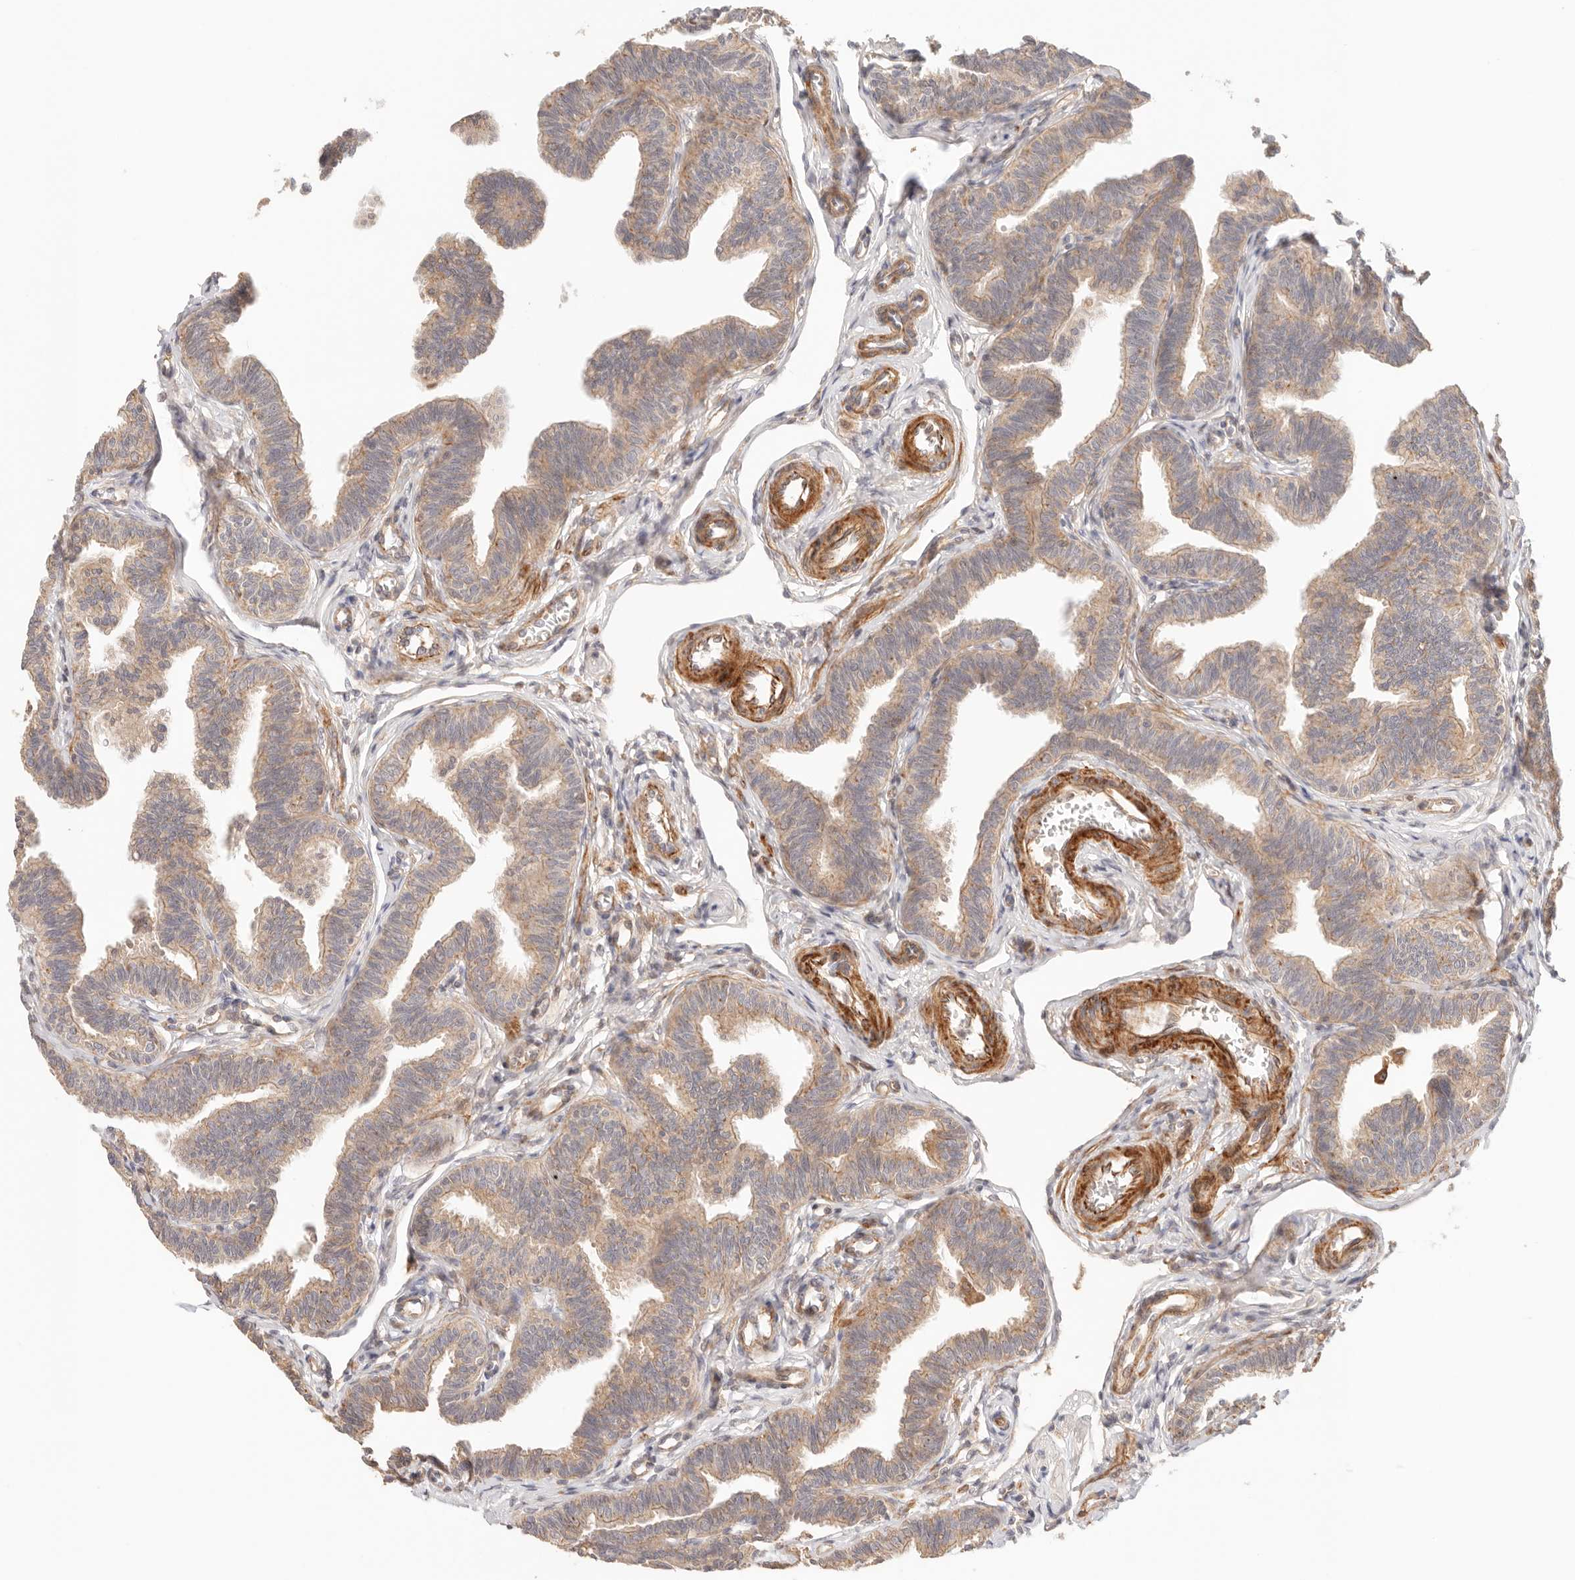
{"staining": {"intensity": "moderate", "quantity": ">75%", "location": "cytoplasmic/membranous"}, "tissue": "fallopian tube", "cell_type": "Glandular cells", "image_type": "normal", "snomed": [{"axis": "morphology", "description": "Normal tissue, NOS"}, {"axis": "topography", "description": "Fallopian tube"}, {"axis": "topography", "description": "Ovary"}], "caption": "About >75% of glandular cells in benign human fallopian tube exhibit moderate cytoplasmic/membranous protein positivity as visualized by brown immunohistochemical staining.", "gene": "IL1R2", "patient": {"sex": "female", "age": 23}}